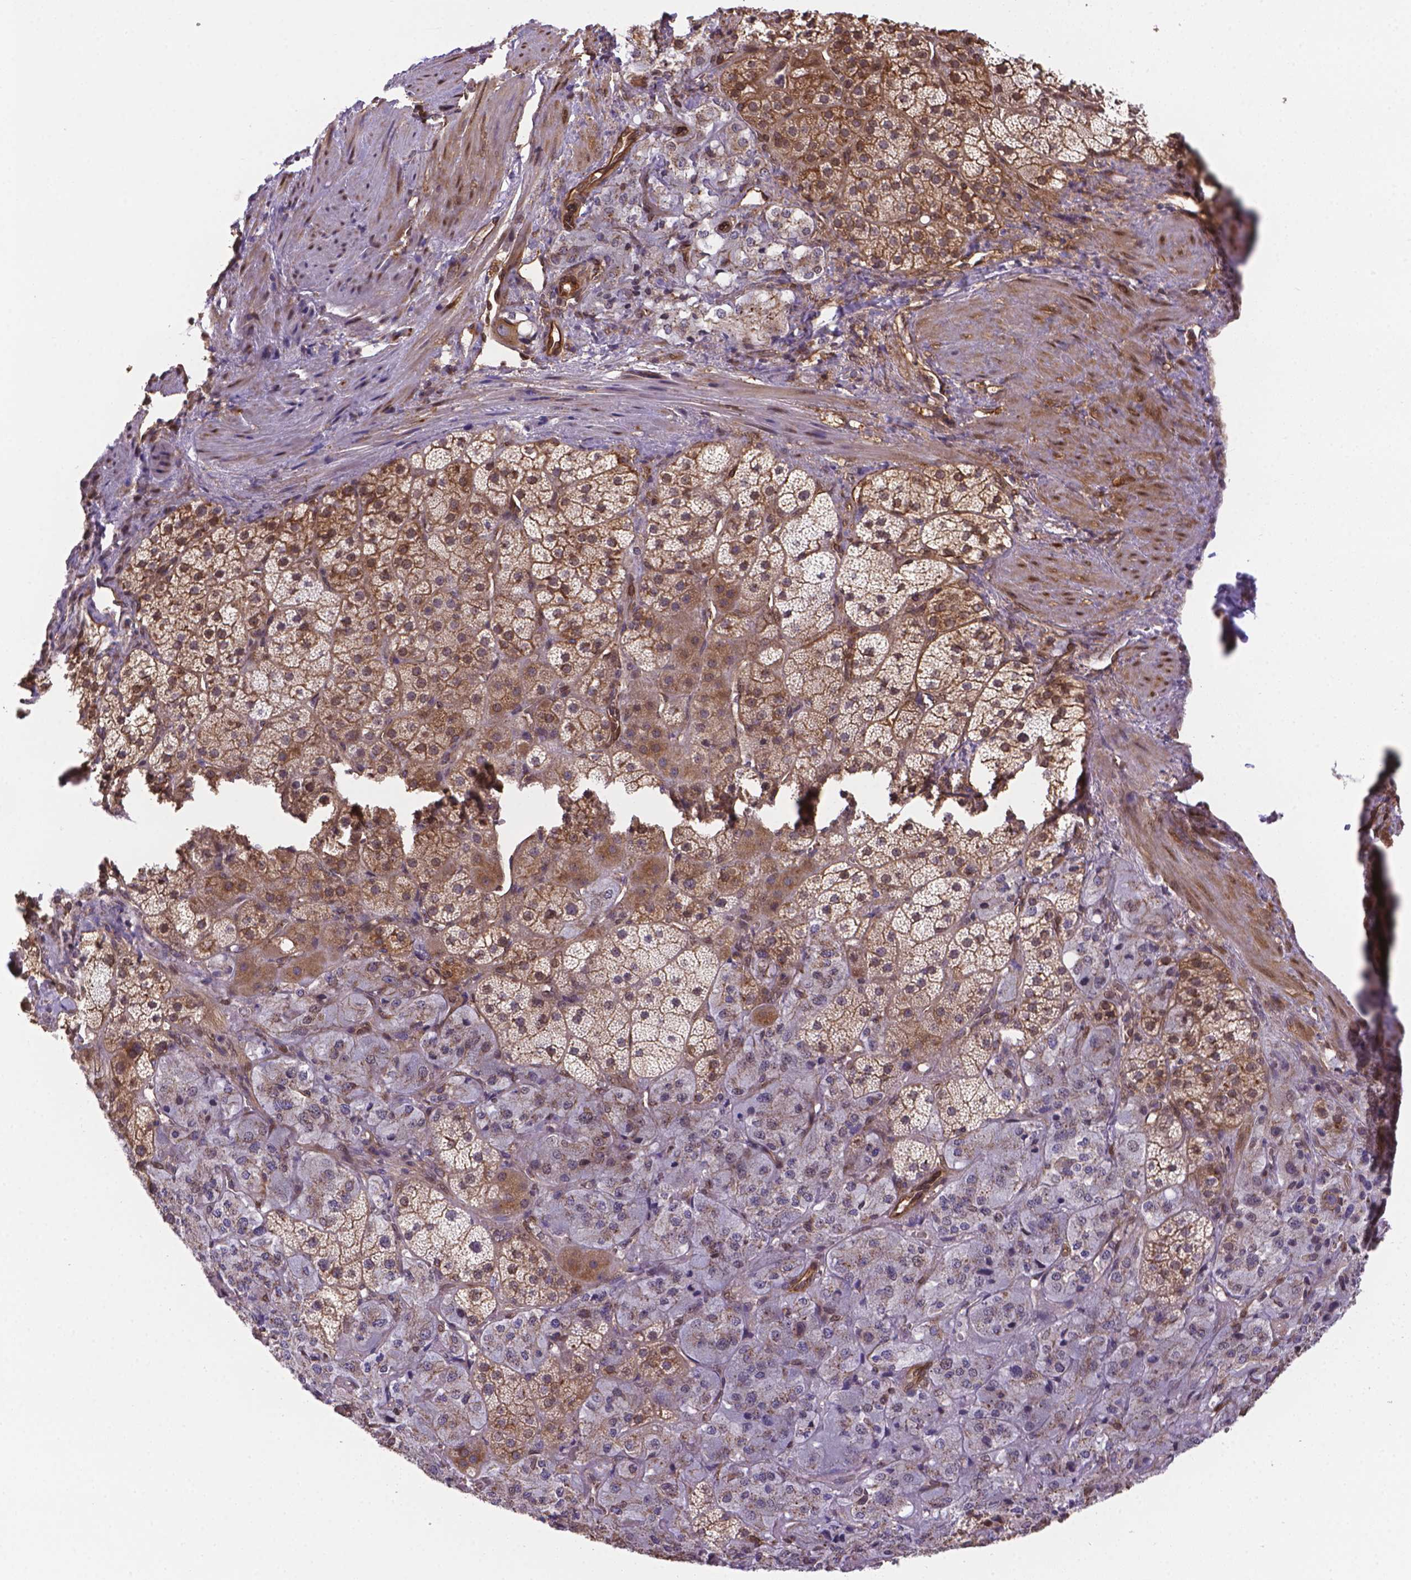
{"staining": {"intensity": "moderate", "quantity": ">75%", "location": "cytoplasmic/membranous"}, "tissue": "adrenal gland", "cell_type": "Glandular cells", "image_type": "normal", "snomed": [{"axis": "morphology", "description": "Normal tissue, NOS"}, {"axis": "topography", "description": "Adrenal gland"}], "caption": "Glandular cells show medium levels of moderate cytoplasmic/membranous positivity in approximately >75% of cells in benign human adrenal gland. Using DAB (brown) and hematoxylin (blue) stains, captured at high magnification using brightfield microscopy.", "gene": "YAP1", "patient": {"sex": "male", "age": 57}}